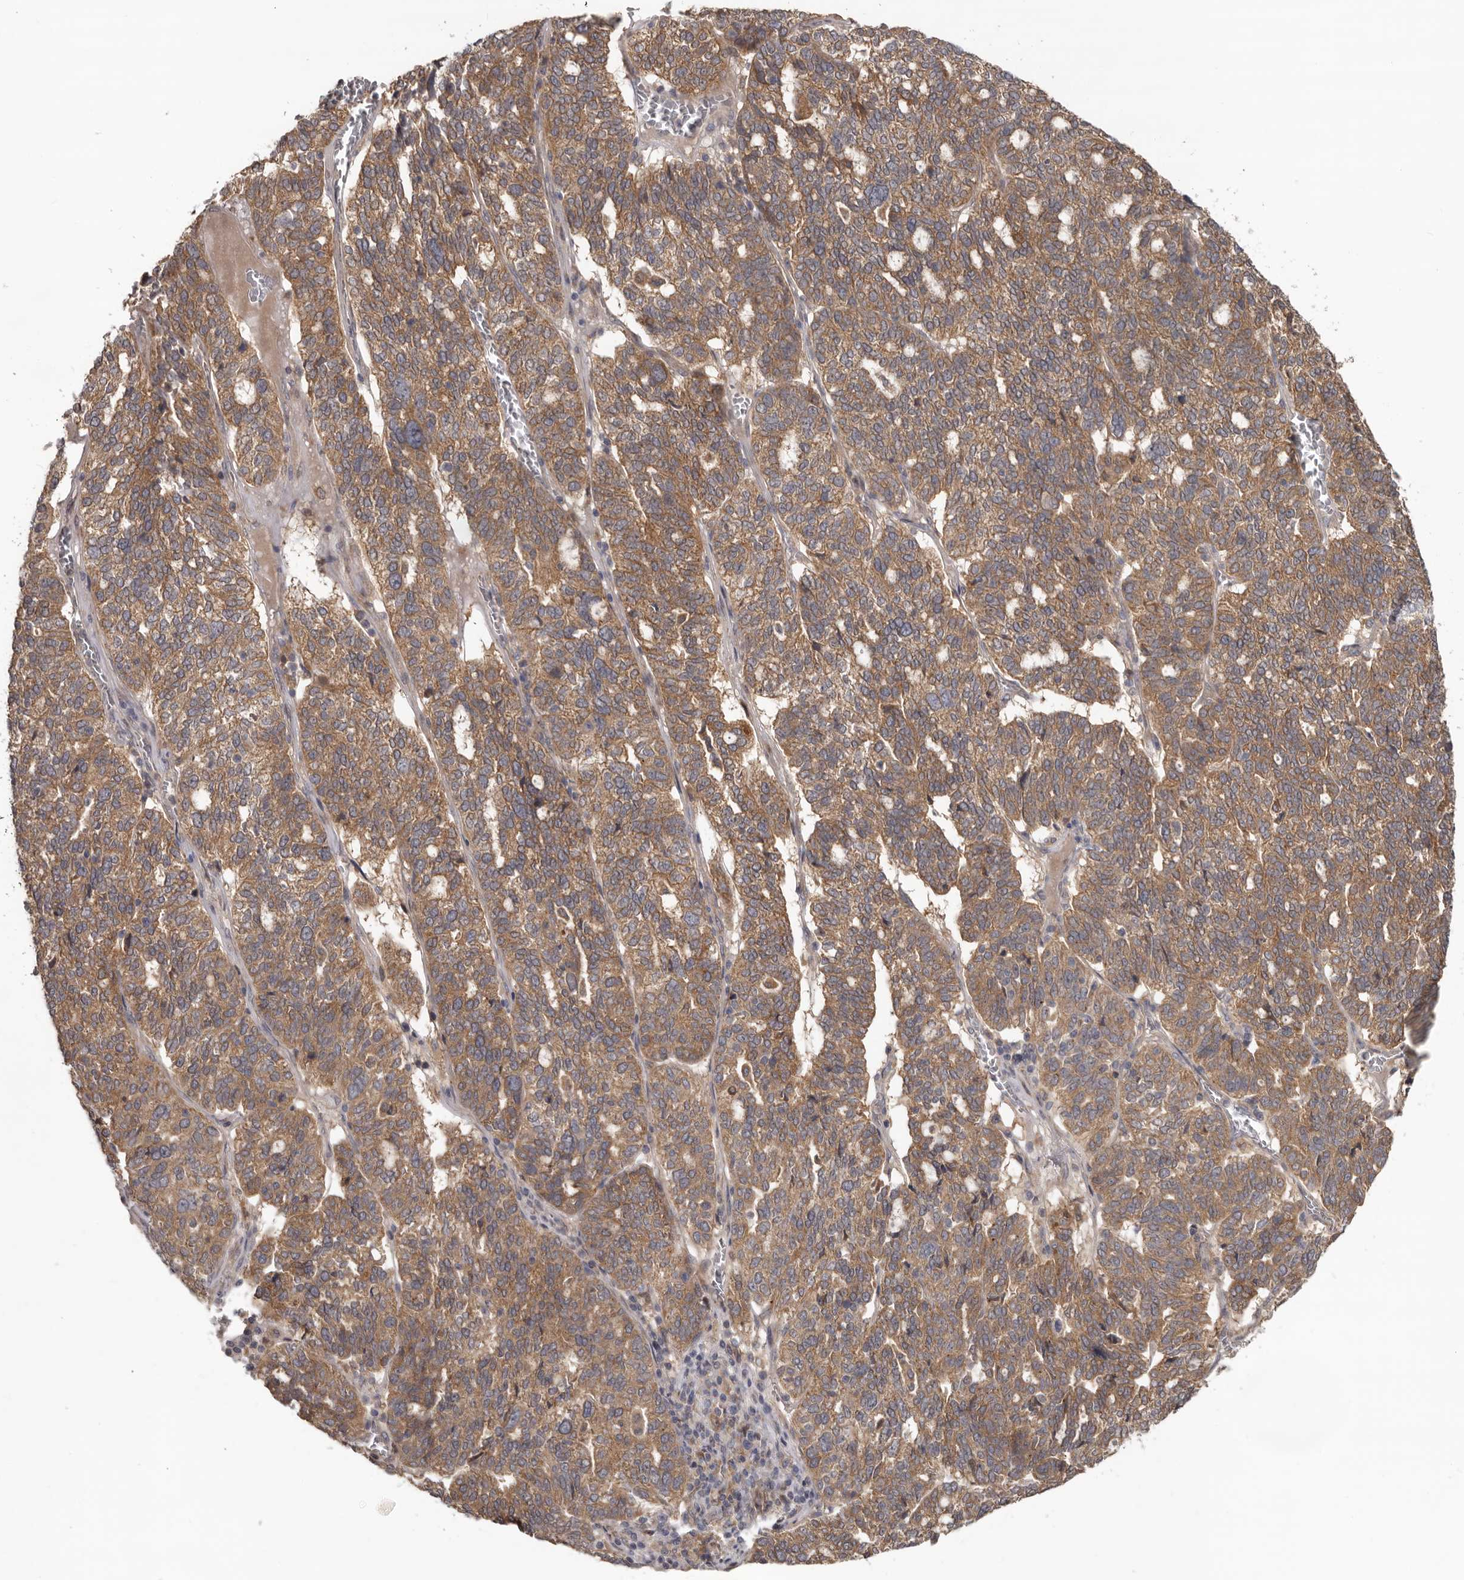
{"staining": {"intensity": "moderate", "quantity": "25%-75%", "location": "cytoplasmic/membranous"}, "tissue": "ovarian cancer", "cell_type": "Tumor cells", "image_type": "cancer", "snomed": [{"axis": "morphology", "description": "Cystadenocarcinoma, serous, NOS"}, {"axis": "topography", "description": "Ovary"}], "caption": "Human ovarian serous cystadenocarcinoma stained with a protein marker reveals moderate staining in tumor cells.", "gene": "HINT3", "patient": {"sex": "female", "age": 59}}